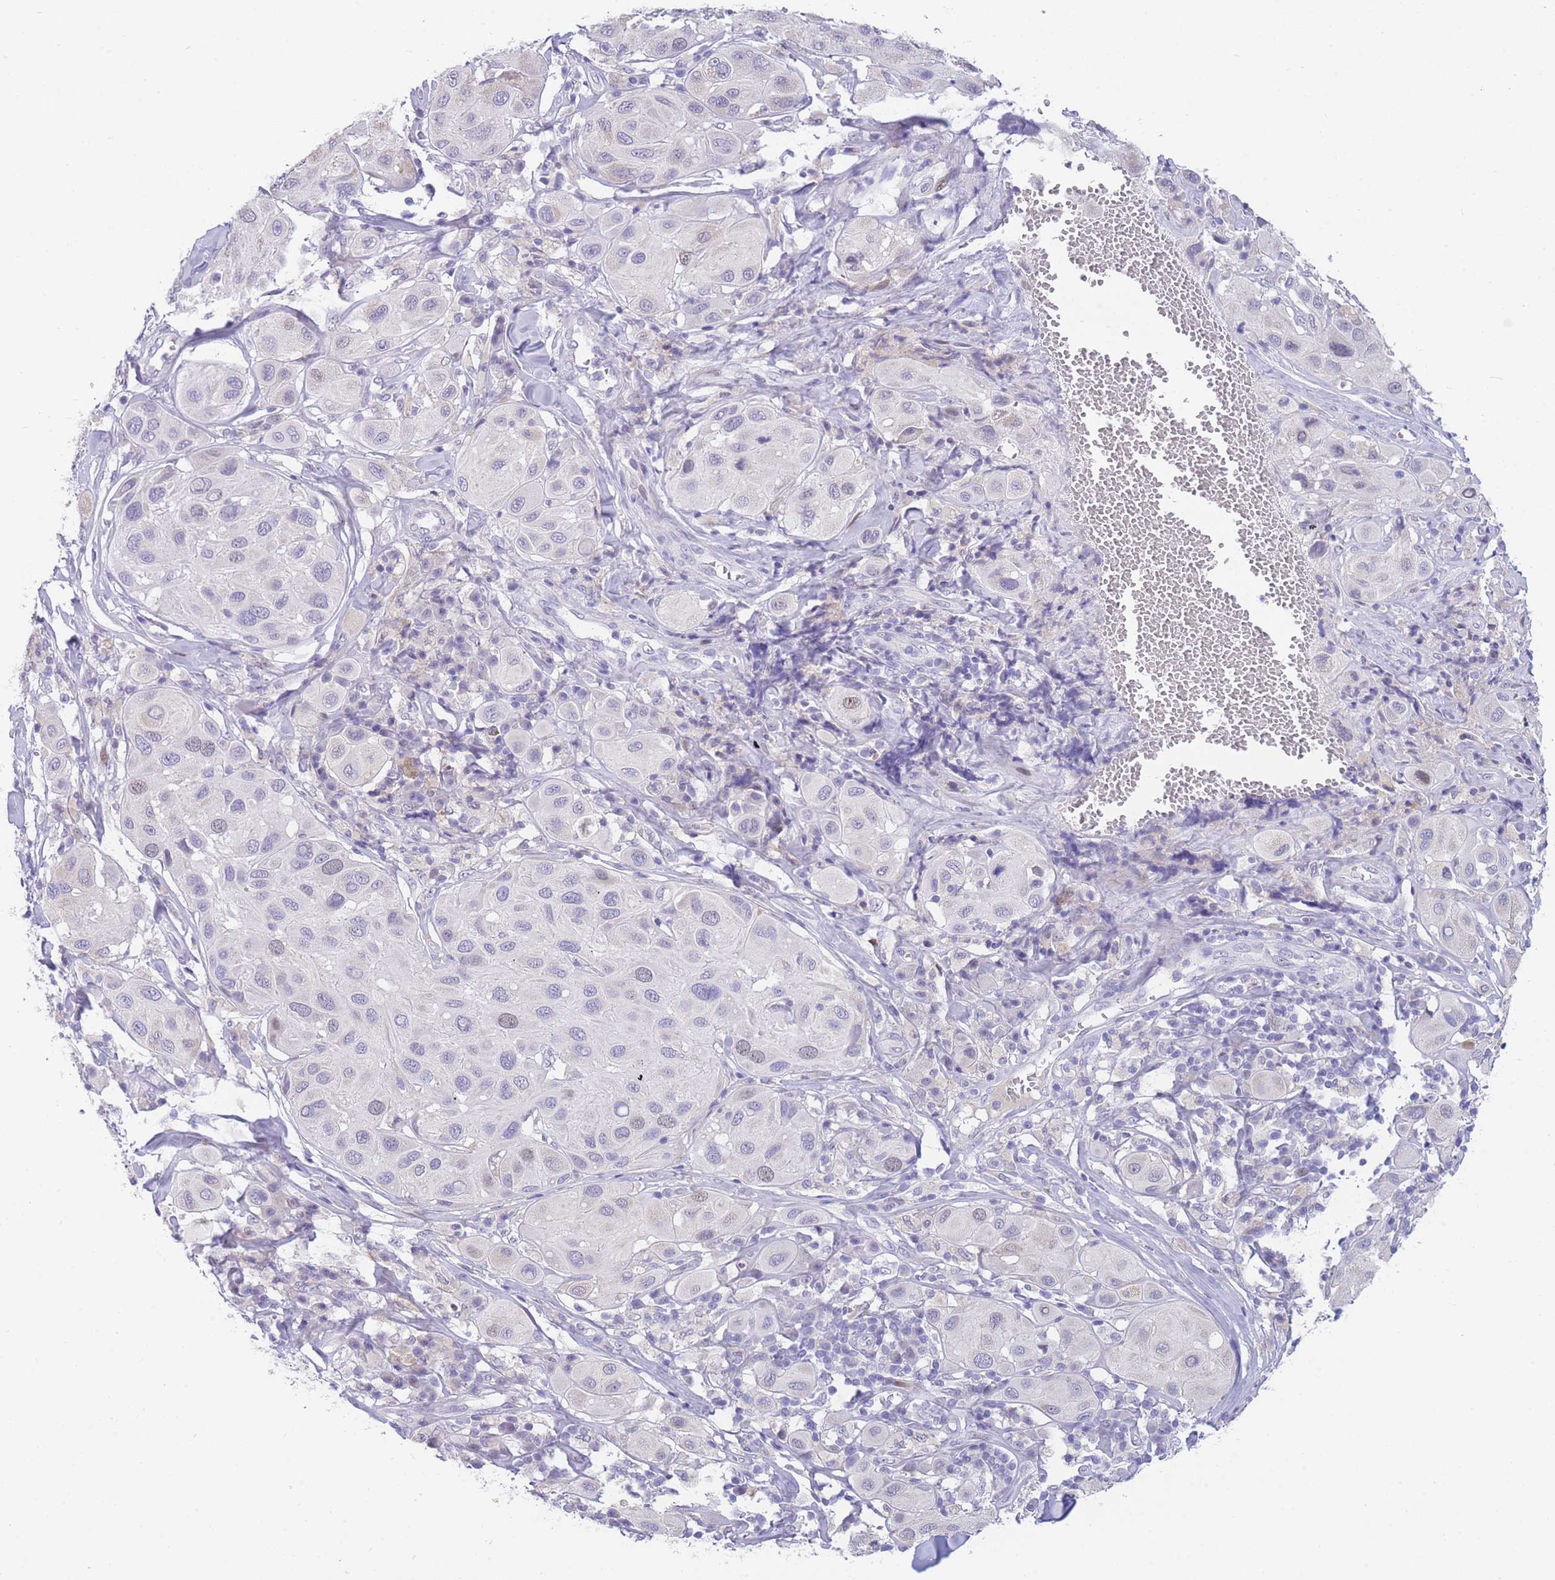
{"staining": {"intensity": "negative", "quantity": "none", "location": "none"}, "tissue": "melanoma", "cell_type": "Tumor cells", "image_type": "cancer", "snomed": [{"axis": "morphology", "description": "Malignant melanoma, Metastatic site"}, {"axis": "topography", "description": "Skin"}], "caption": "Melanoma was stained to show a protein in brown. There is no significant positivity in tumor cells.", "gene": "SHCBP1", "patient": {"sex": "male", "age": 41}}